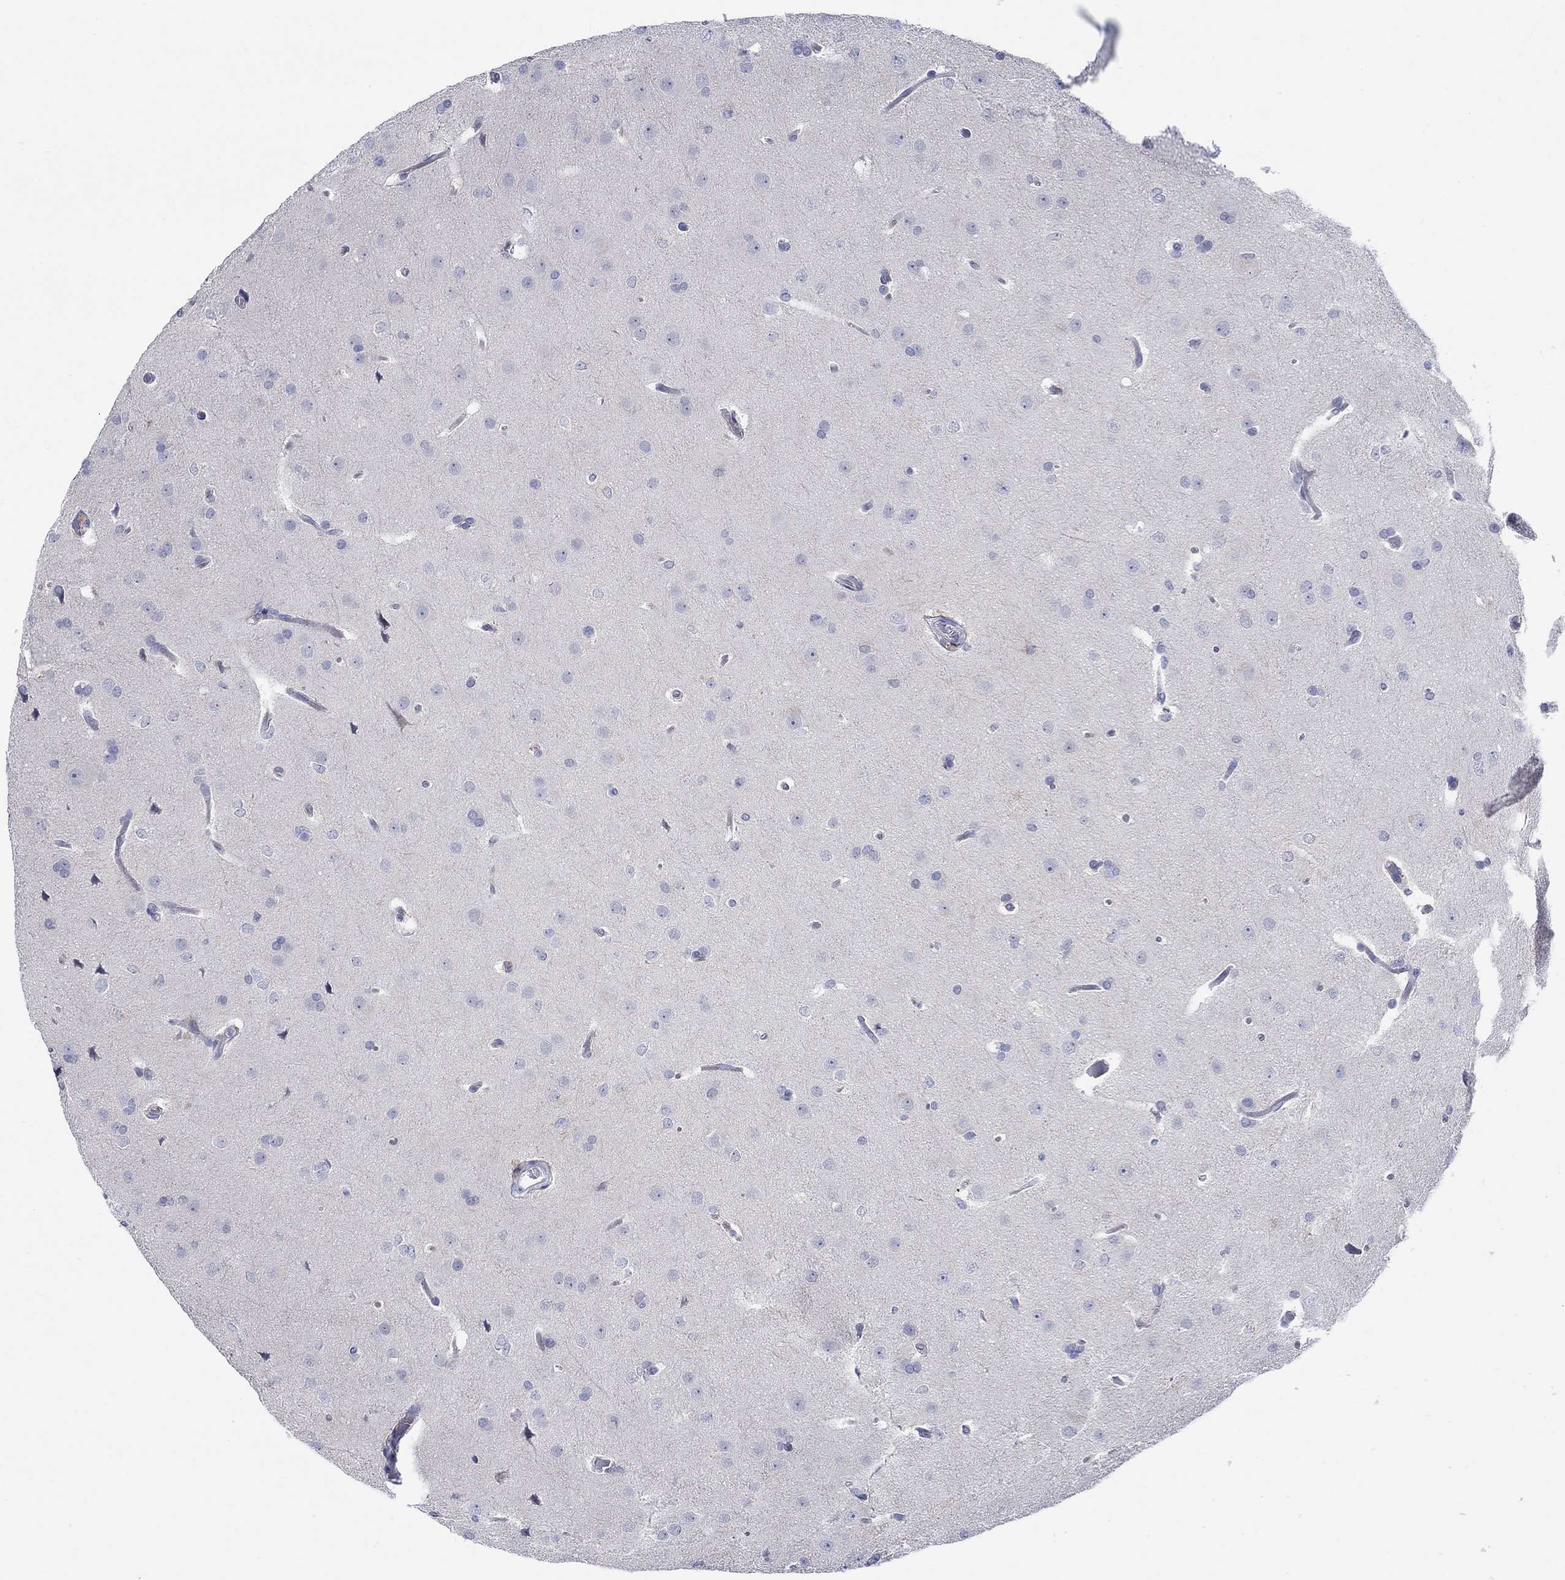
{"staining": {"intensity": "negative", "quantity": "none", "location": "none"}, "tissue": "glioma", "cell_type": "Tumor cells", "image_type": "cancer", "snomed": [{"axis": "morphology", "description": "Glioma, malignant, Low grade"}, {"axis": "topography", "description": "Brain"}], "caption": "IHC of low-grade glioma (malignant) displays no positivity in tumor cells. The staining was performed using DAB (3,3'-diaminobenzidine) to visualize the protein expression in brown, while the nuclei were stained in blue with hematoxylin (Magnification: 20x).", "gene": "KRT222", "patient": {"sex": "female", "age": 32}}